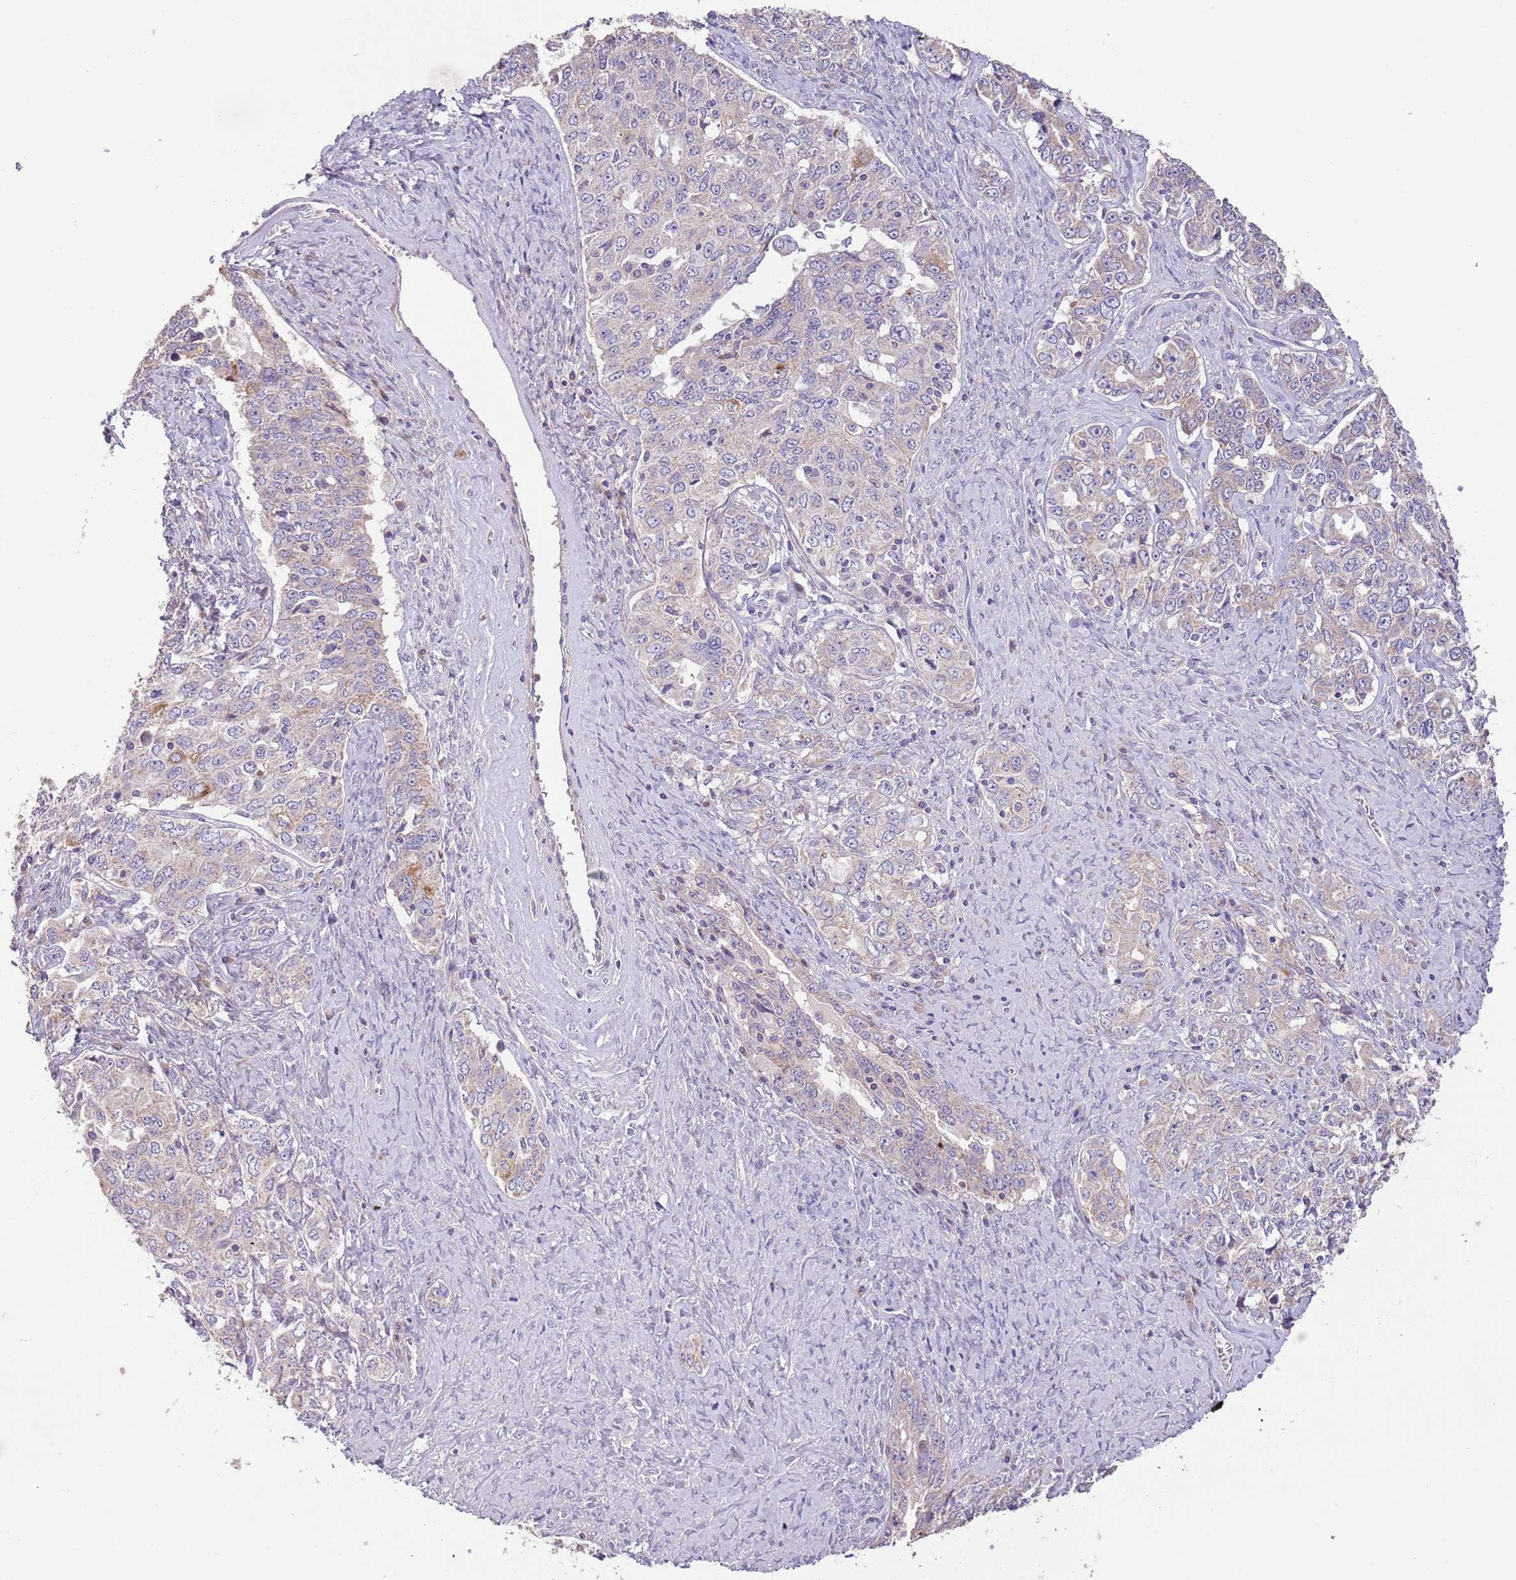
{"staining": {"intensity": "negative", "quantity": "none", "location": "none"}, "tissue": "ovarian cancer", "cell_type": "Tumor cells", "image_type": "cancer", "snomed": [{"axis": "morphology", "description": "Carcinoma, endometroid"}, {"axis": "topography", "description": "Ovary"}], "caption": "Immunohistochemistry photomicrograph of human ovarian cancer (endometroid carcinoma) stained for a protein (brown), which demonstrates no expression in tumor cells.", "gene": "ZNF658", "patient": {"sex": "female", "age": 62}}